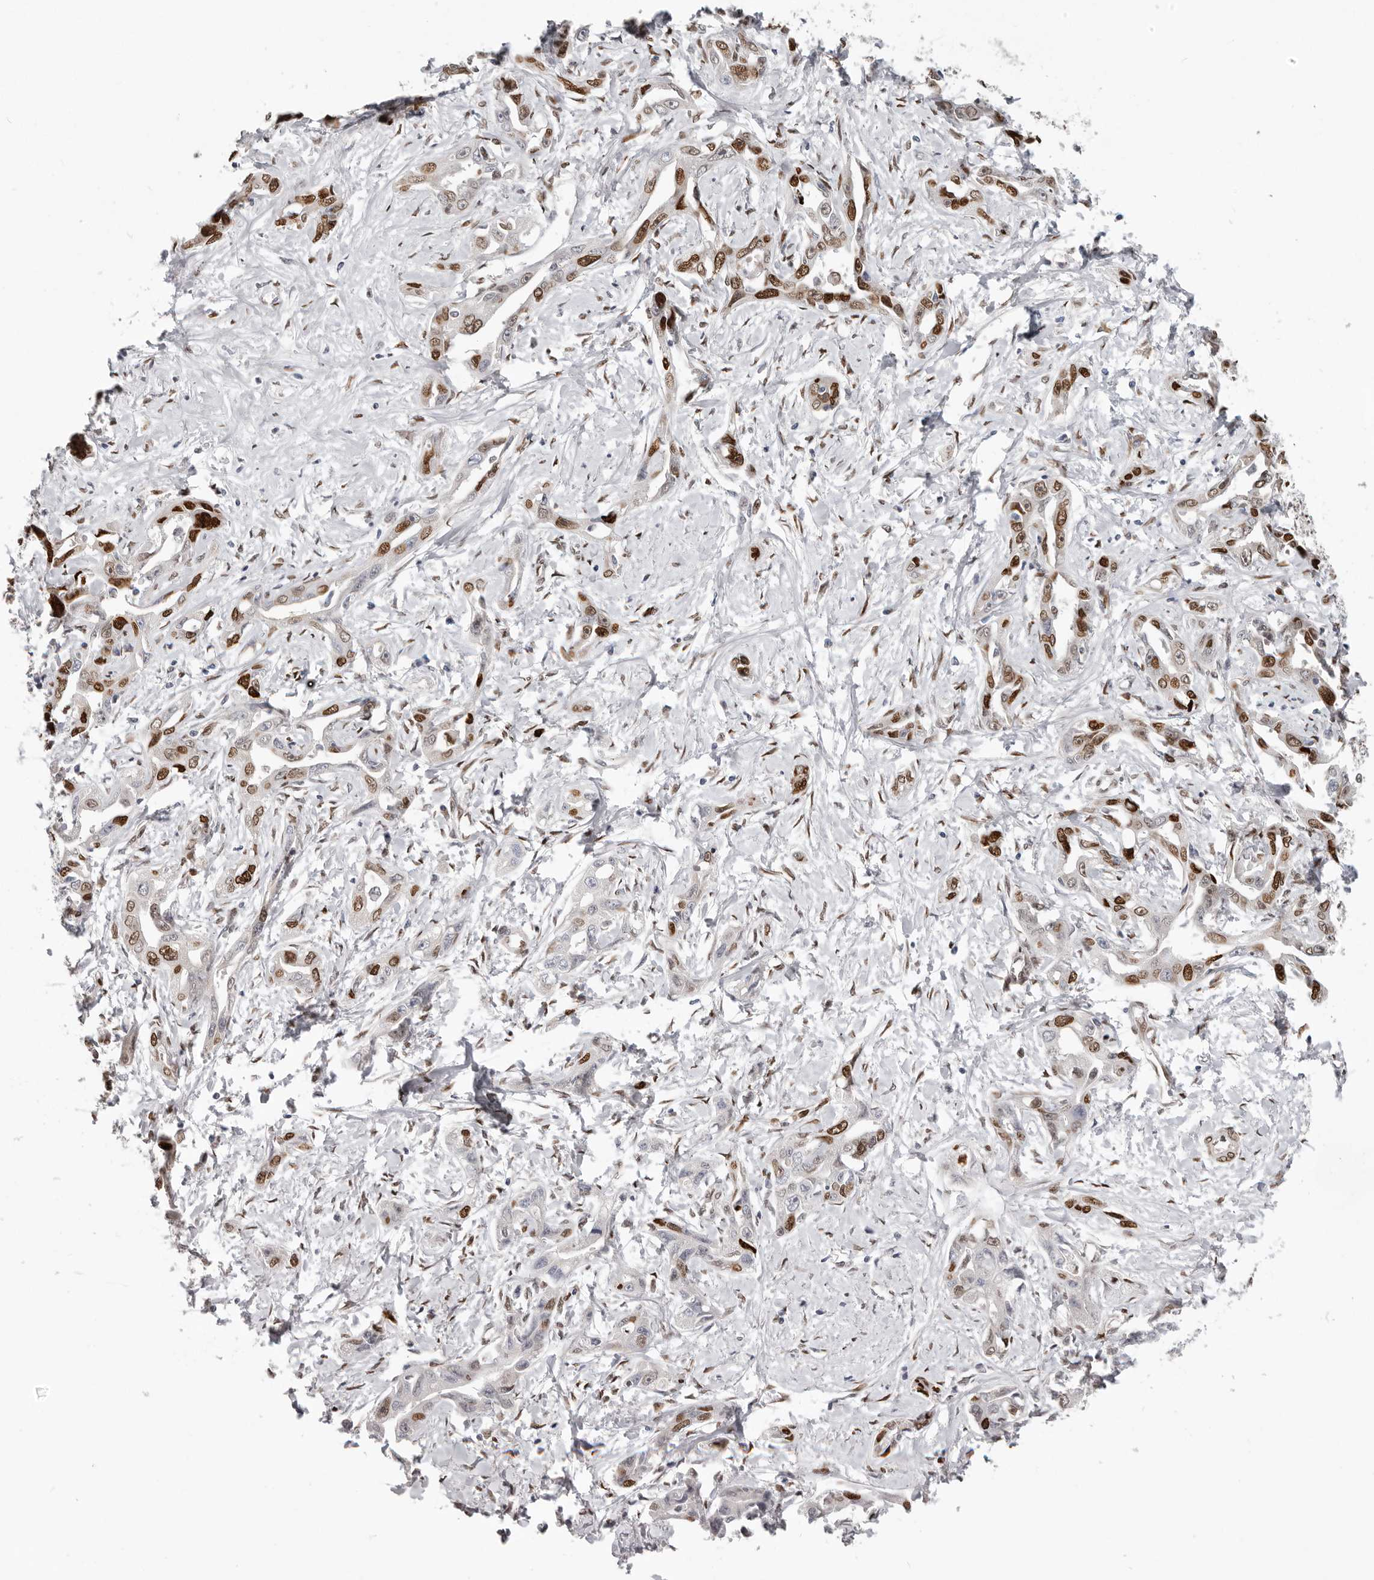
{"staining": {"intensity": "strong", "quantity": "25%-75%", "location": "nuclear"}, "tissue": "liver cancer", "cell_type": "Tumor cells", "image_type": "cancer", "snomed": [{"axis": "morphology", "description": "Cholangiocarcinoma"}, {"axis": "topography", "description": "Liver"}], "caption": "Liver cholangiocarcinoma stained with immunohistochemistry (IHC) demonstrates strong nuclear positivity in approximately 25%-75% of tumor cells.", "gene": "SRP19", "patient": {"sex": "male", "age": 59}}